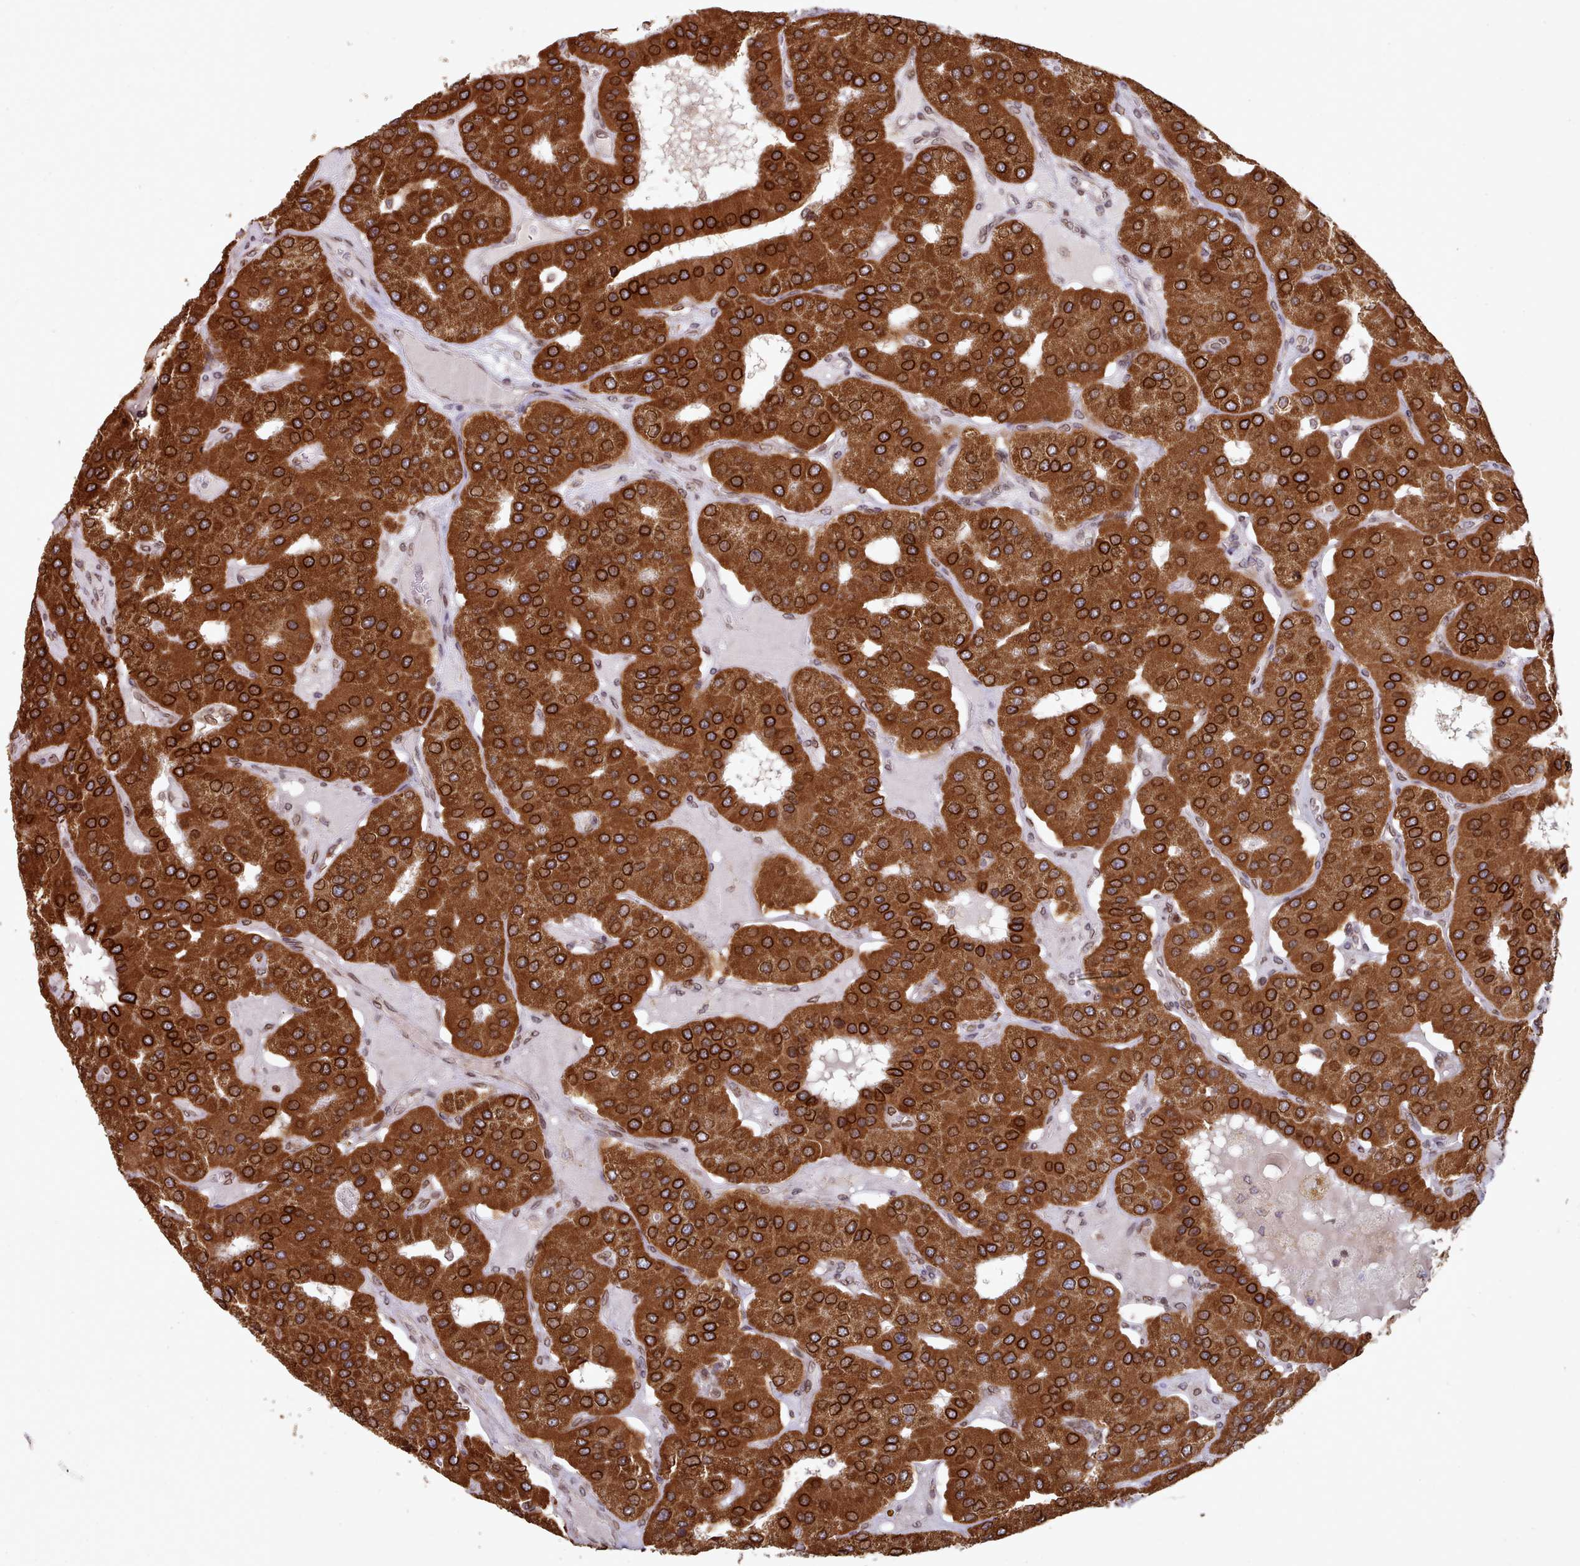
{"staining": {"intensity": "strong", "quantity": ">75%", "location": "cytoplasmic/membranous,nuclear"}, "tissue": "parathyroid gland", "cell_type": "Glandular cells", "image_type": "normal", "snomed": [{"axis": "morphology", "description": "Normal tissue, NOS"}, {"axis": "morphology", "description": "Adenoma, NOS"}, {"axis": "topography", "description": "Parathyroid gland"}], "caption": "Immunohistochemistry staining of normal parathyroid gland, which exhibits high levels of strong cytoplasmic/membranous,nuclear positivity in about >75% of glandular cells indicating strong cytoplasmic/membranous,nuclear protein expression. The staining was performed using DAB (brown) for protein detection and nuclei were counterstained in hematoxylin (blue).", "gene": "TOR1AIP1", "patient": {"sex": "female", "age": 86}}